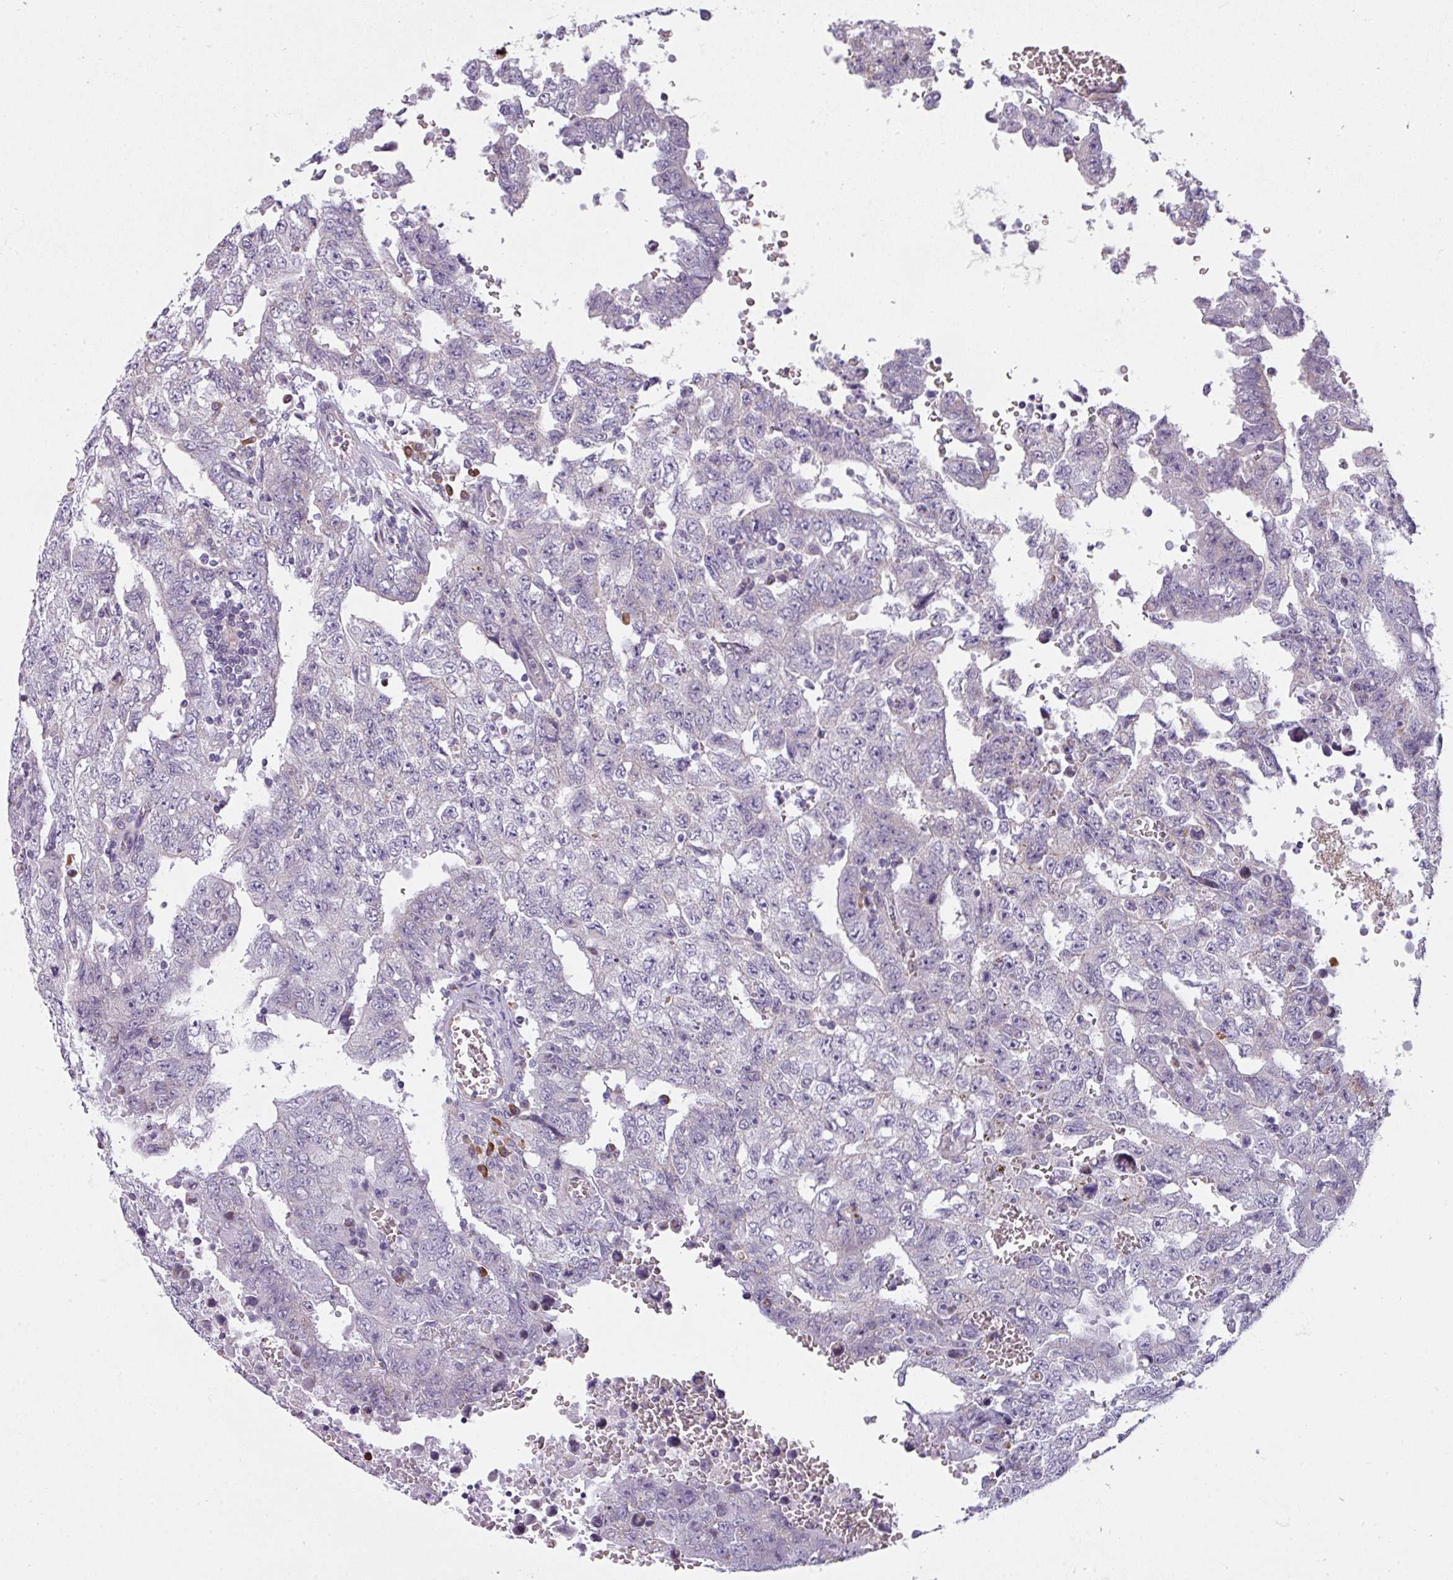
{"staining": {"intensity": "negative", "quantity": "none", "location": "none"}, "tissue": "testis cancer", "cell_type": "Tumor cells", "image_type": "cancer", "snomed": [{"axis": "morphology", "description": "Carcinoma, Embryonal, NOS"}, {"axis": "topography", "description": "Testis"}], "caption": "The photomicrograph shows no significant staining in tumor cells of embryonal carcinoma (testis). Brightfield microscopy of immunohistochemistry (IHC) stained with DAB (3,3'-diaminobenzidine) (brown) and hematoxylin (blue), captured at high magnification.", "gene": "C2orf68", "patient": {"sex": "male", "age": 26}}